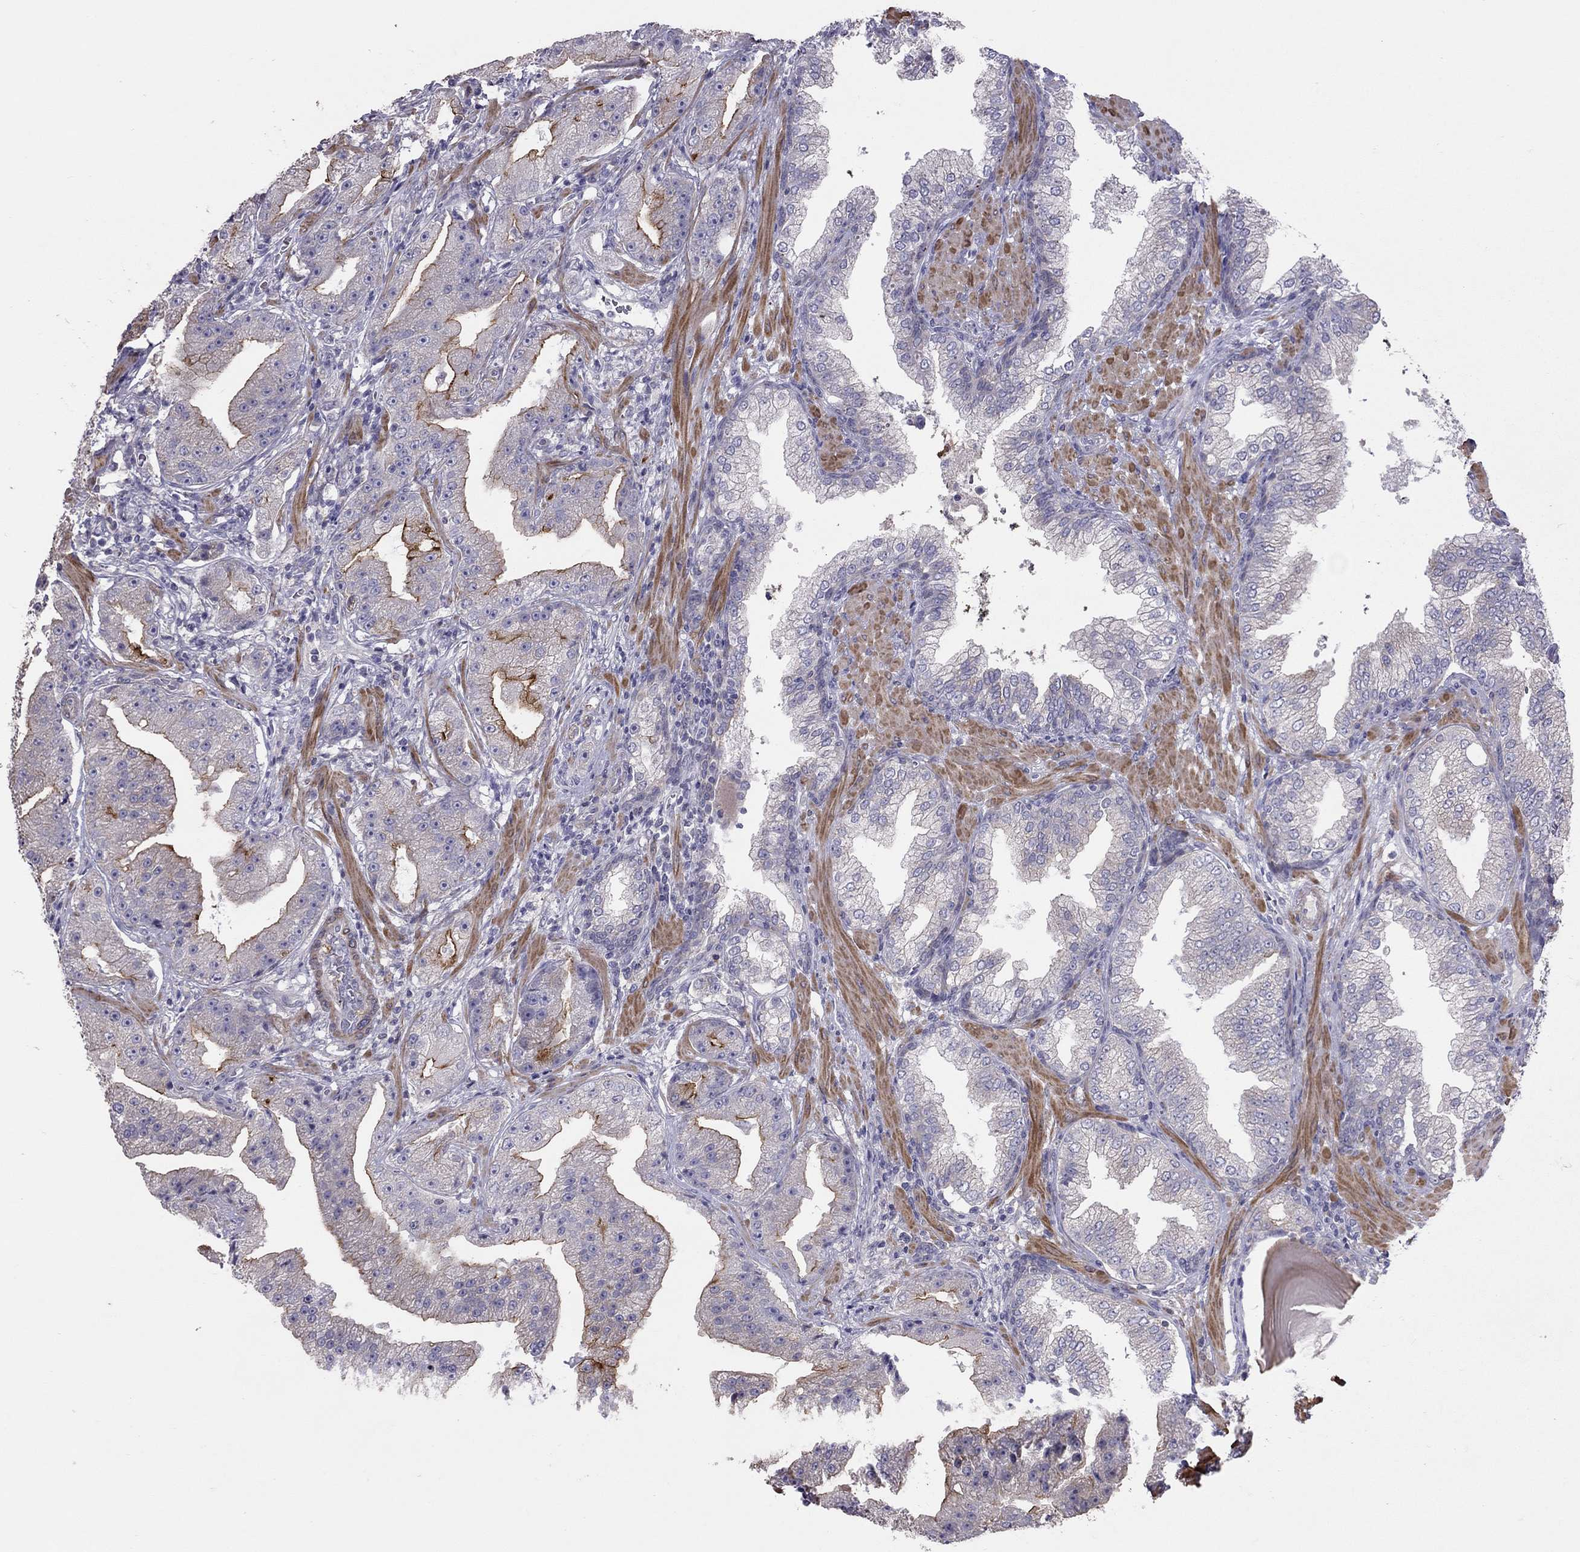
{"staining": {"intensity": "strong", "quantity": "25%-75%", "location": "cytoplasmic/membranous"}, "tissue": "prostate cancer", "cell_type": "Tumor cells", "image_type": "cancer", "snomed": [{"axis": "morphology", "description": "Adenocarcinoma, Low grade"}, {"axis": "topography", "description": "Prostate"}], "caption": "Prostate cancer stained for a protein (brown) demonstrates strong cytoplasmic/membranous positive positivity in about 25%-75% of tumor cells.", "gene": "SYTL2", "patient": {"sex": "male", "age": 62}}